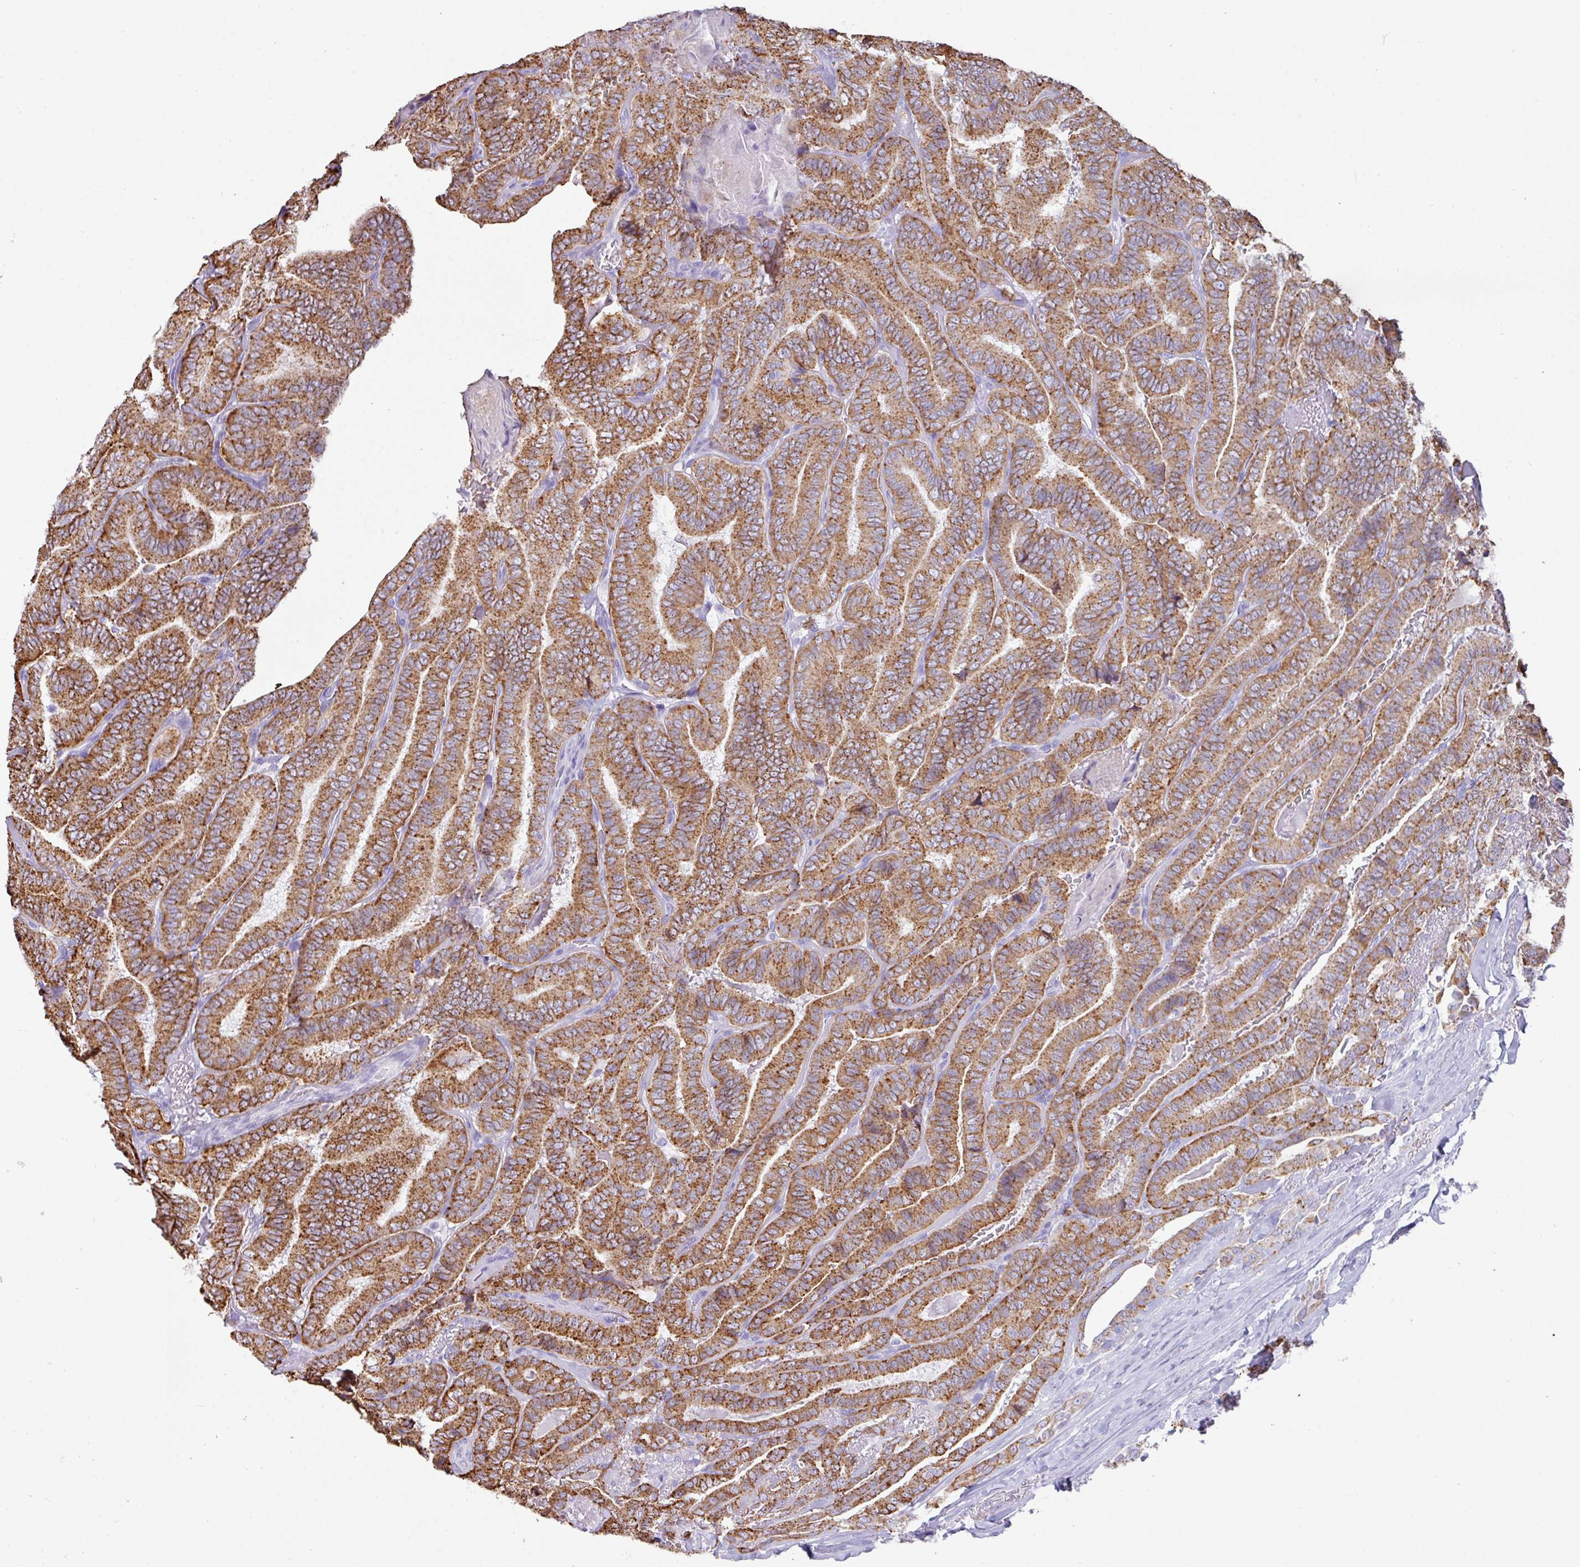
{"staining": {"intensity": "strong", "quantity": ">75%", "location": "cytoplasmic/membranous"}, "tissue": "thyroid cancer", "cell_type": "Tumor cells", "image_type": "cancer", "snomed": [{"axis": "morphology", "description": "Papillary adenocarcinoma, NOS"}, {"axis": "topography", "description": "Thyroid gland"}], "caption": "Protein staining of thyroid cancer tissue shows strong cytoplasmic/membranous expression in approximately >75% of tumor cells.", "gene": "NCCRP1", "patient": {"sex": "male", "age": 61}}